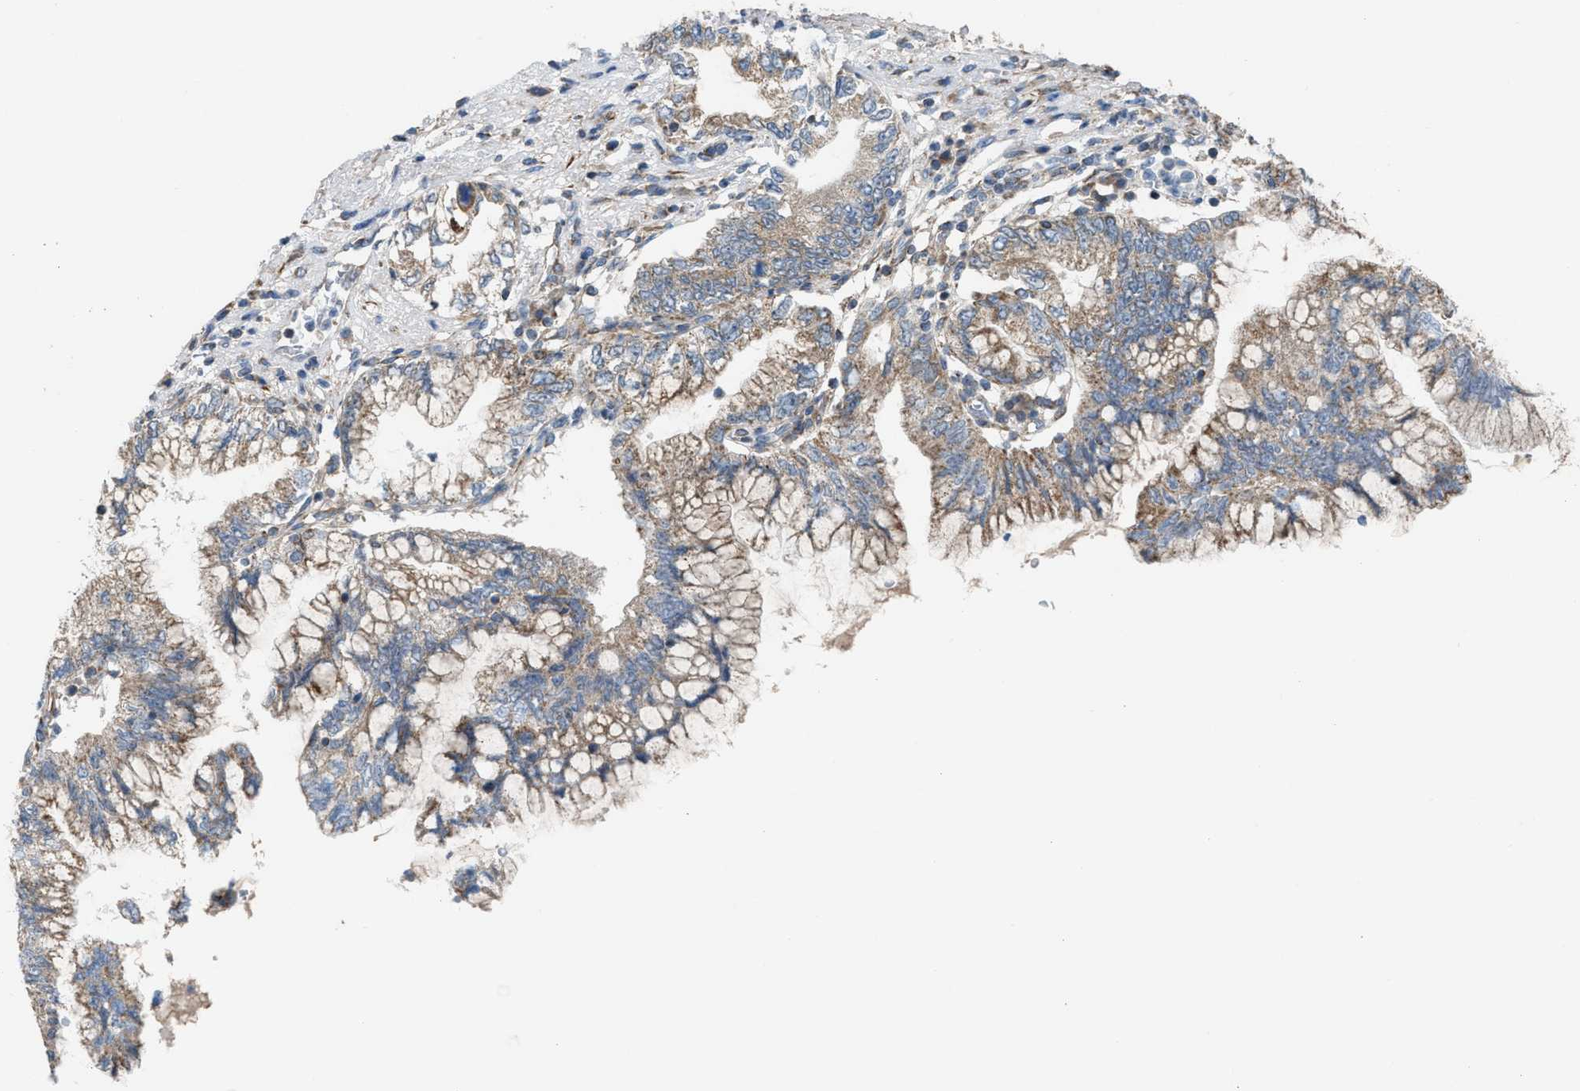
{"staining": {"intensity": "weak", "quantity": ">75%", "location": "cytoplasmic/membranous"}, "tissue": "pancreatic cancer", "cell_type": "Tumor cells", "image_type": "cancer", "snomed": [{"axis": "morphology", "description": "Adenocarcinoma, NOS"}, {"axis": "topography", "description": "Pancreas"}], "caption": "IHC of pancreatic cancer demonstrates low levels of weak cytoplasmic/membranous staining in about >75% of tumor cells.", "gene": "SLC10A3", "patient": {"sex": "female", "age": 73}}